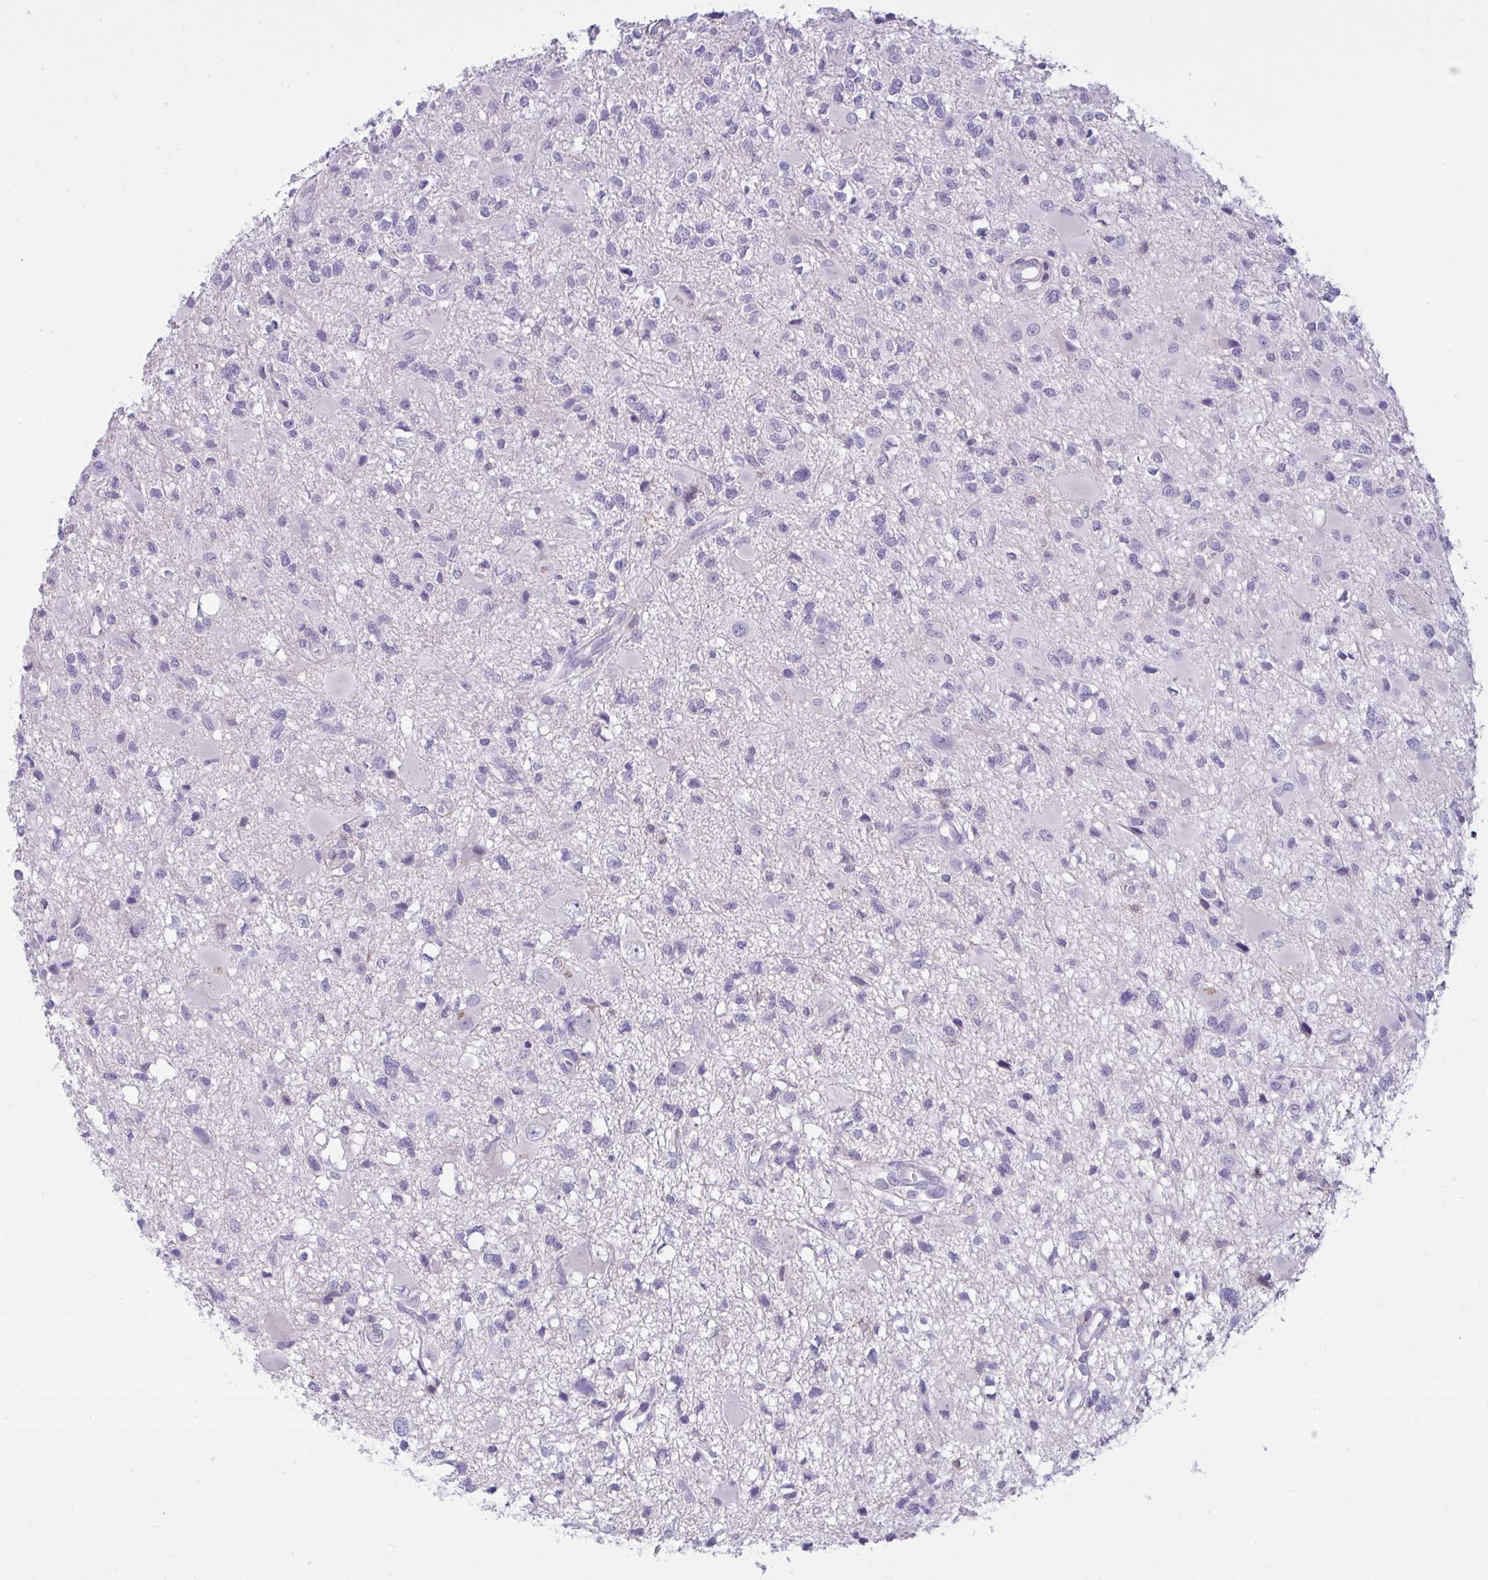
{"staining": {"intensity": "negative", "quantity": "none", "location": "none"}, "tissue": "glioma", "cell_type": "Tumor cells", "image_type": "cancer", "snomed": [{"axis": "morphology", "description": "Glioma, malignant, High grade"}, {"axis": "topography", "description": "Brain"}], "caption": "This is a histopathology image of immunohistochemistry staining of glioma, which shows no expression in tumor cells.", "gene": "GPRIN3", "patient": {"sex": "male", "age": 54}}